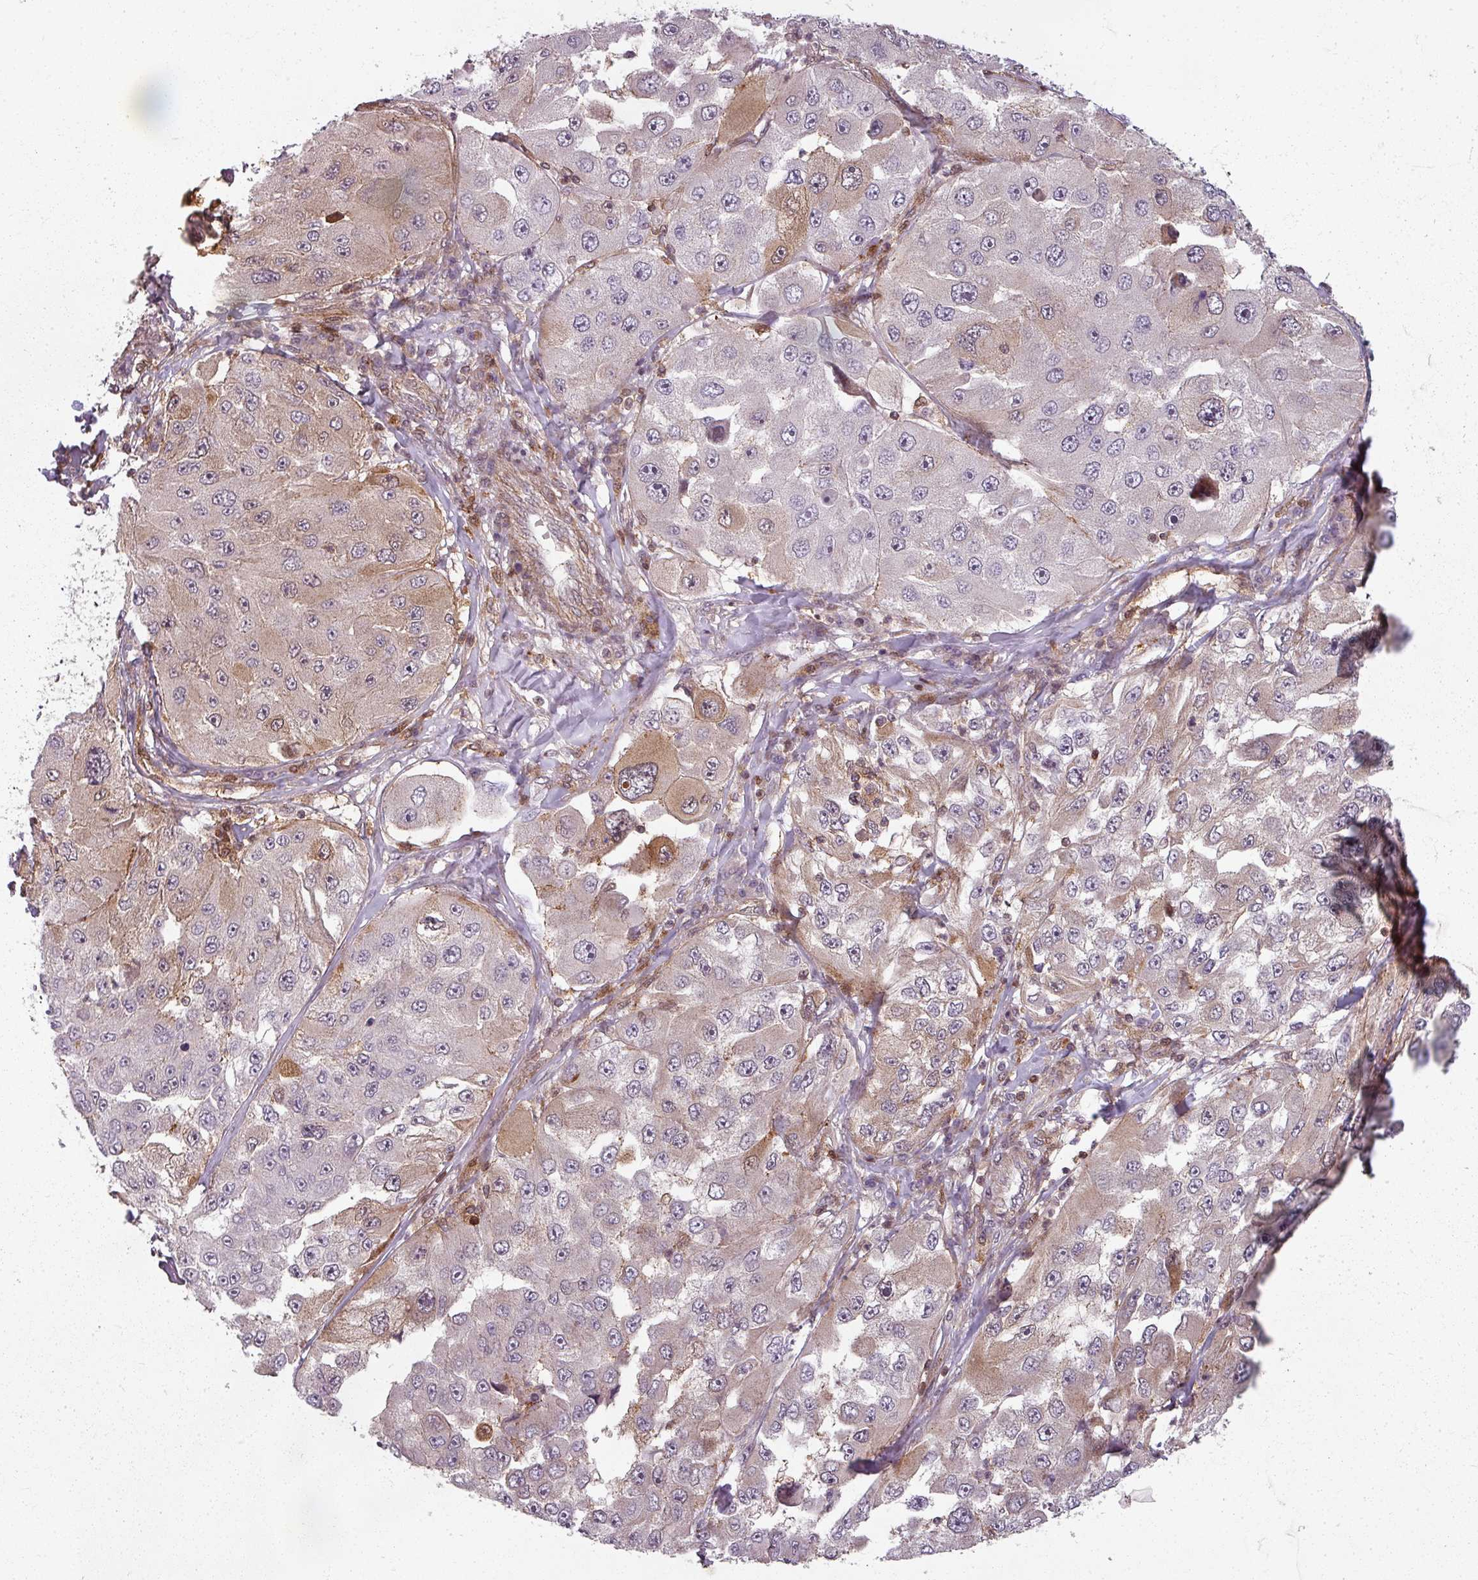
{"staining": {"intensity": "weak", "quantity": "<25%", "location": "cytoplasmic/membranous"}, "tissue": "melanoma", "cell_type": "Tumor cells", "image_type": "cancer", "snomed": [{"axis": "morphology", "description": "Malignant melanoma, Metastatic site"}, {"axis": "topography", "description": "Lymph node"}], "caption": "Micrograph shows no significant protein positivity in tumor cells of malignant melanoma (metastatic site). Brightfield microscopy of immunohistochemistry (IHC) stained with DAB (brown) and hematoxylin (blue), captured at high magnification.", "gene": "CLIC1", "patient": {"sex": "male", "age": 62}}